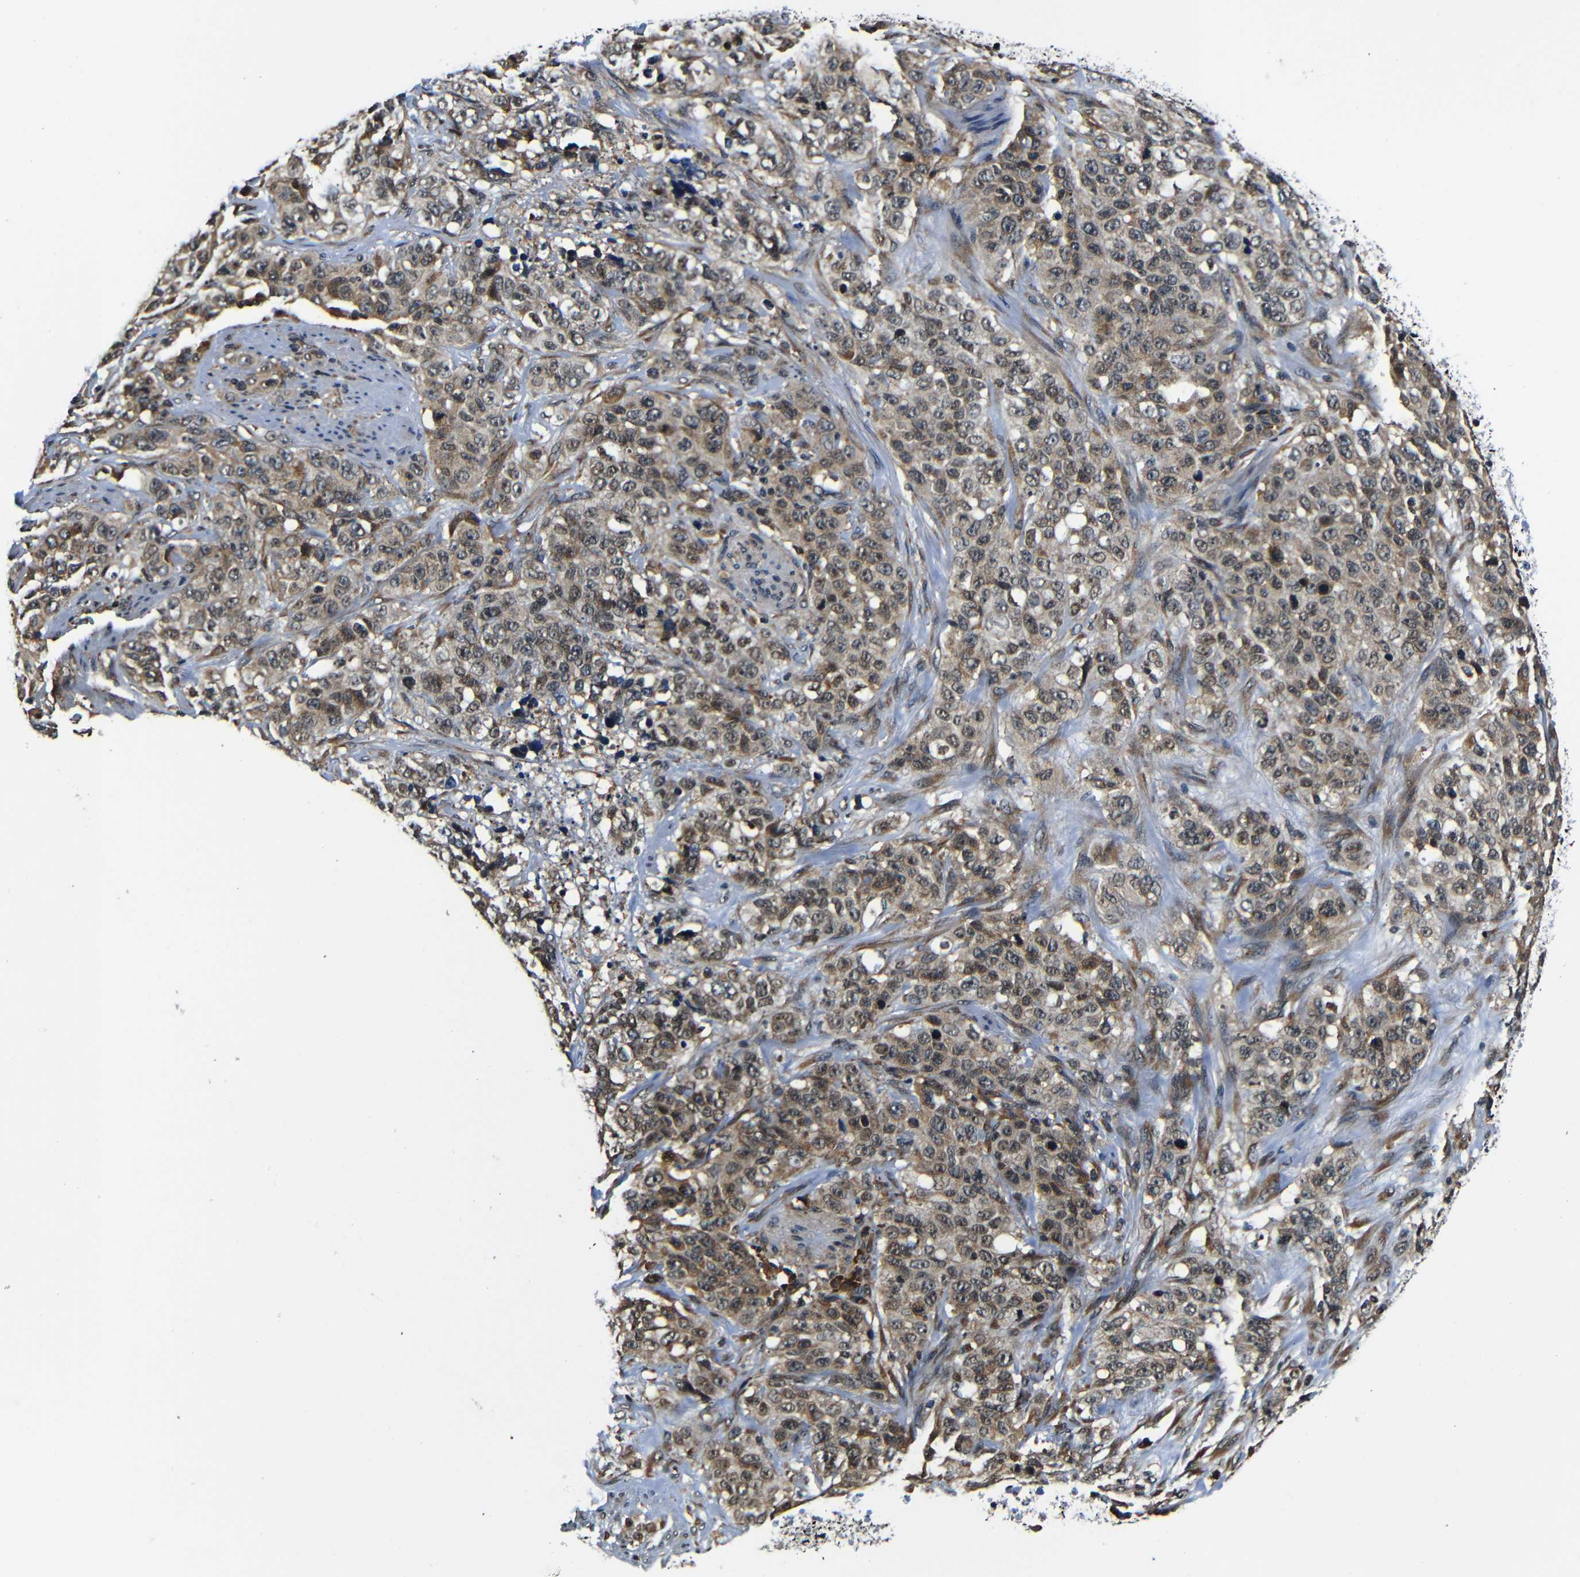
{"staining": {"intensity": "moderate", "quantity": ">75%", "location": "cytoplasmic/membranous"}, "tissue": "stomach cancer", "cell_type": "Tumor cells", "image_type": "cancer", "snomed": [{"axis": "morphology", "description": "Adenocarcinoma, NOS"}, {"axis": "topography", "description": "Stomach"}], "caption": "A medium amount of moderate cytoplasmic/membranous expression is present in approximately >75% of tumor cells in stomach cancer tissue.", "gene": "NCBP3", "patient": {"sex": "male", "age": 48}}